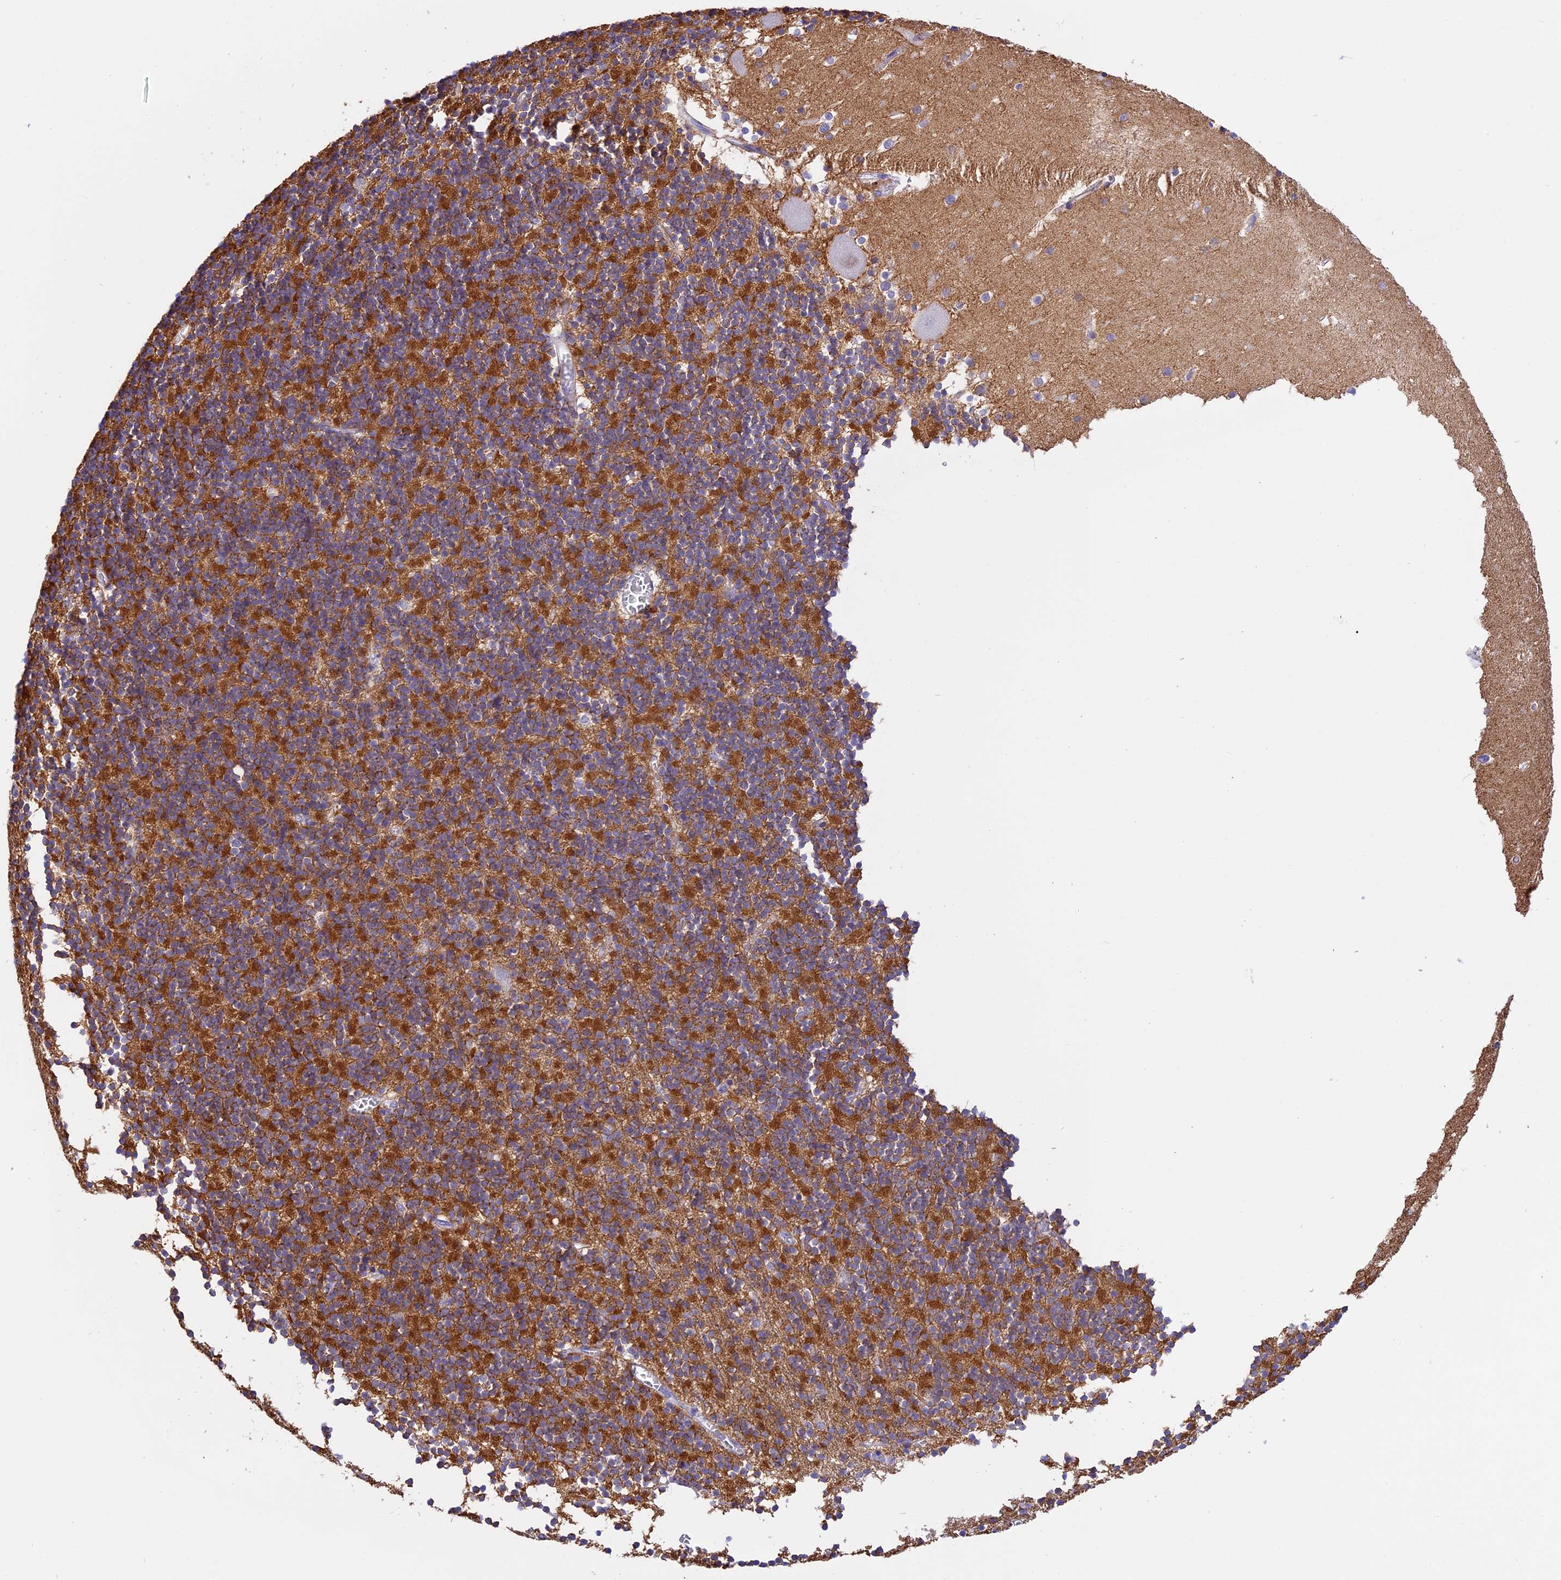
{"staining": {"intensity": "moderate", "quantity": "25%-75%", "location": "cytoplasmic/membranous"}, "tissue": "cerebellum", "cell_type": "Cells in granular layer", "image_type": "normal", "snomed": [{"axis": "morphology", "description": "Normal tissue, NOS"}, {"axis": "topography", "description": "Cerebellum"}], "caption": "Cerebellum stained with DAB (3,3'-diaminobenzidine) IHC reveals medium levels of moderate cytoplasmic/membranous expression in approximately 25%-75% of cells in granular layer.", "gene": "COL6A5", "patient": {"sex": "male", "age": 54}}